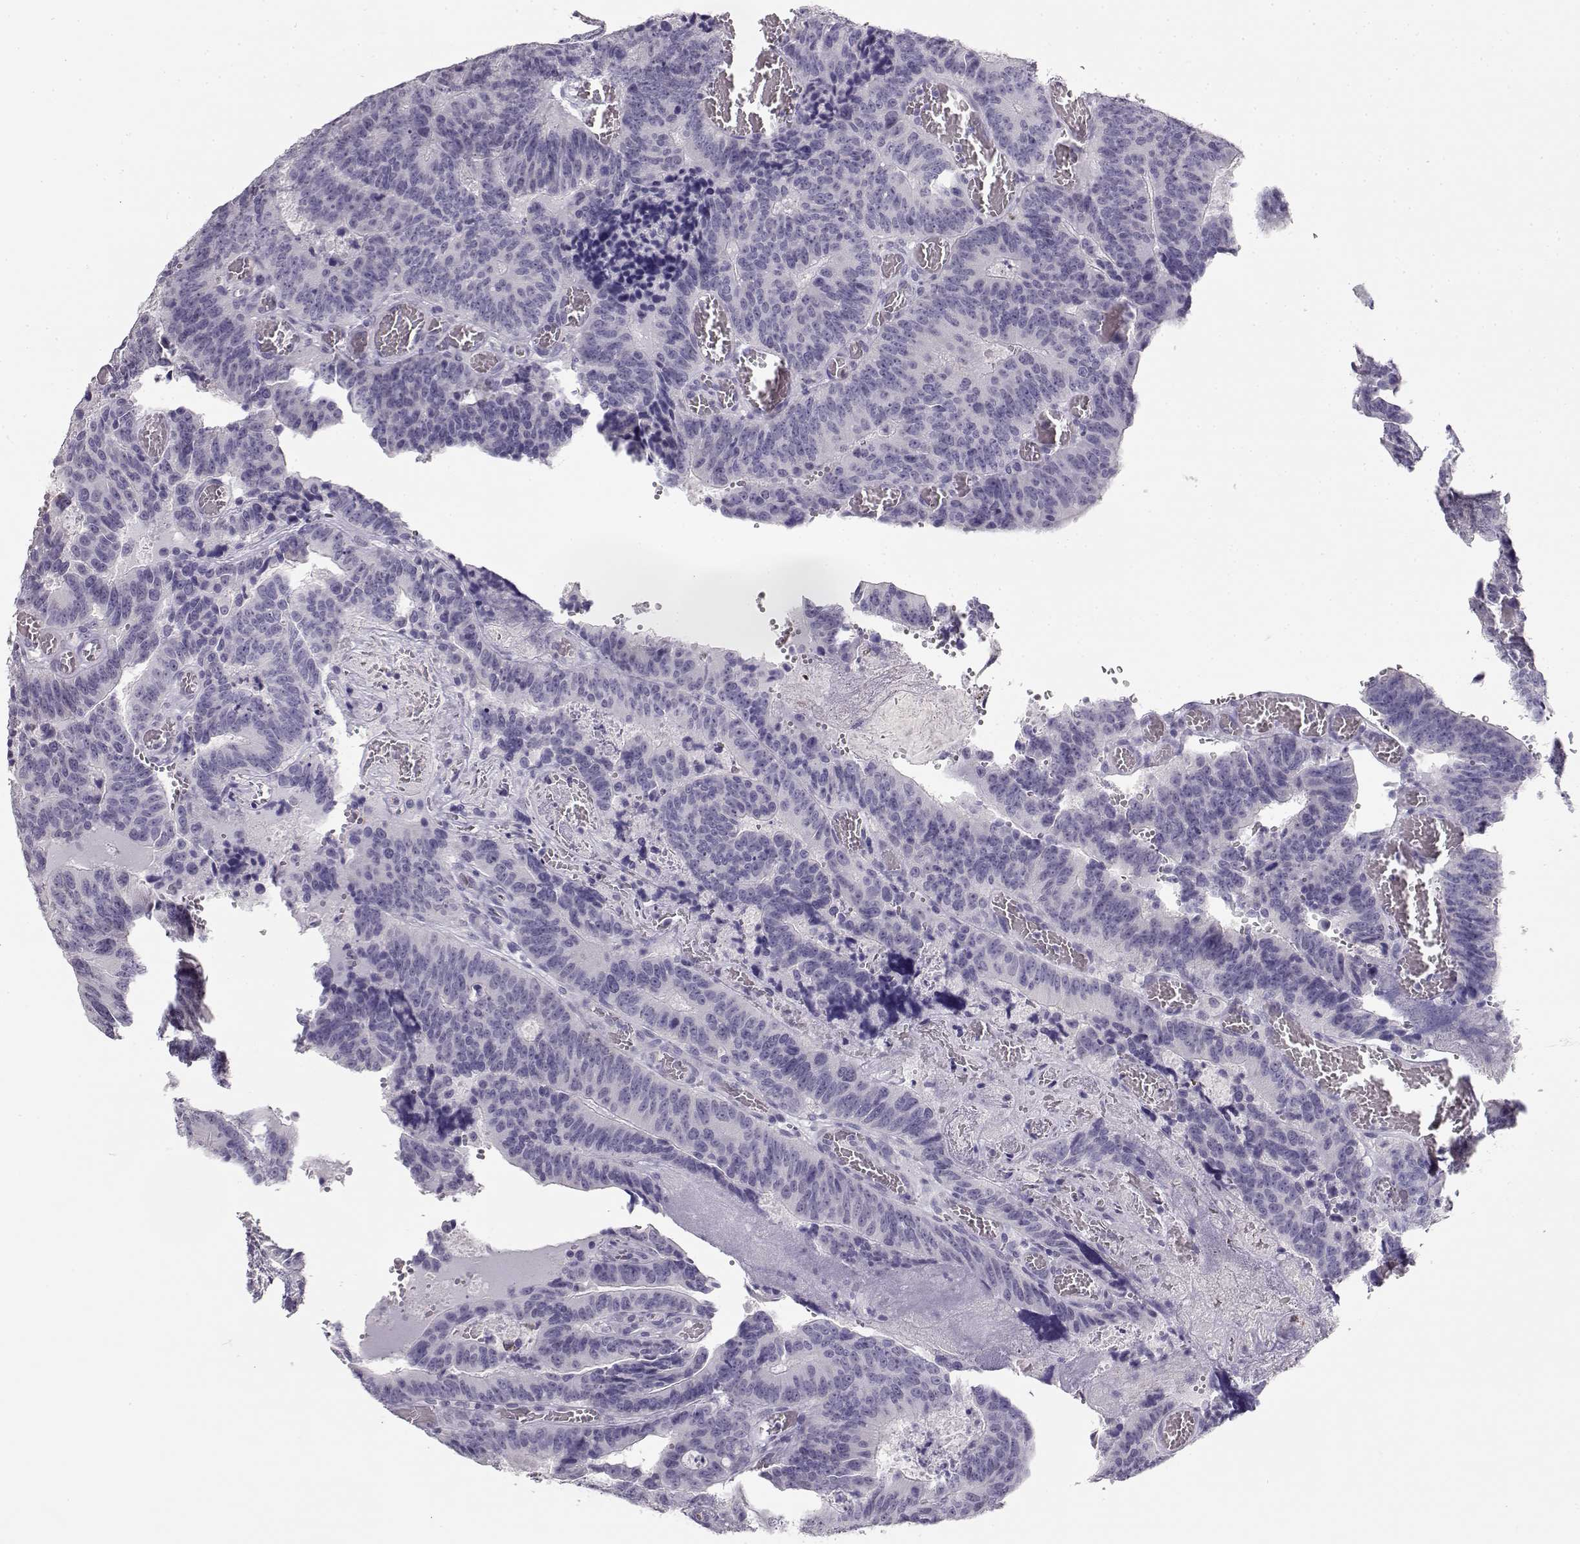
{"staining": {"intensity": "negative", "quantity": "none", "location": "none"}, "tissue": "colorectal cancer", "cell_type": "Tumor cells", "image_type": "cancer", "snomed": [{"axis": "morphology", "description": "Adenocarcinoma, NOS"}, {"axis": "topography", "description": "Colon"}], "caption": "Colorectal cancer was stained to show a protein in brown. There is no significant positivity in tumor cells.", "gene": "NUTM1", "patient": {"sex": "female", "age": 82}}